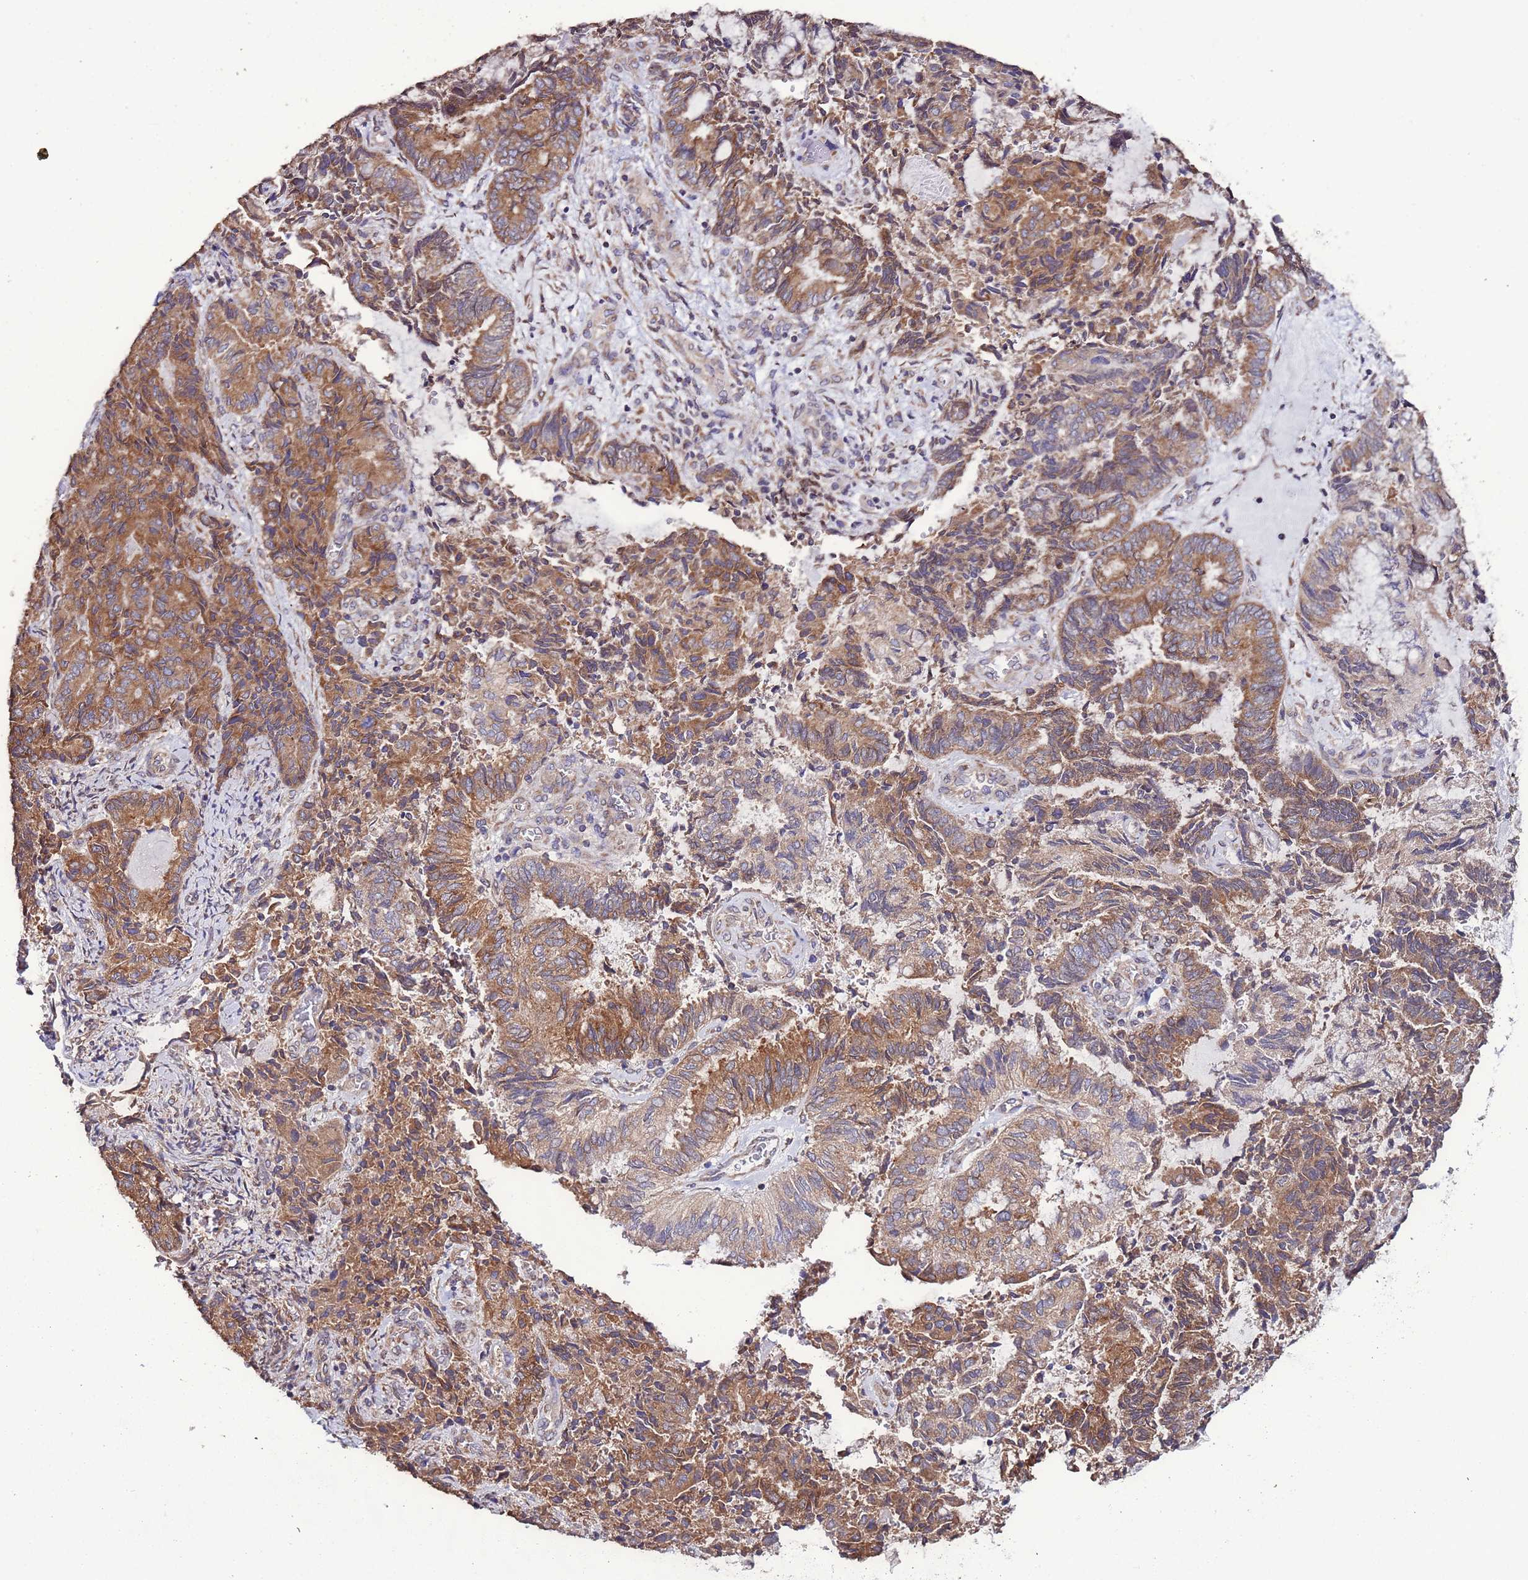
{"staining": {"intensity": "moderate", "quantity": ">75%", "location": "cytoplasmic/membranous"}, "tissue": "endometrial cancer", "cell_type": "Tumor cells", "image_type": "cancer", "snomed": [{"axis": "morphology", "description": "Adenocarcinoma, NOS"}, {"axis": "topography", "description": "Endometrium"}], "caption": "Human endometrial cancer stained with a protein marker shows moderate staining in tumor cells.", "gene": "SLC41A3", "patient": {"sex": "female", "age": 80}}